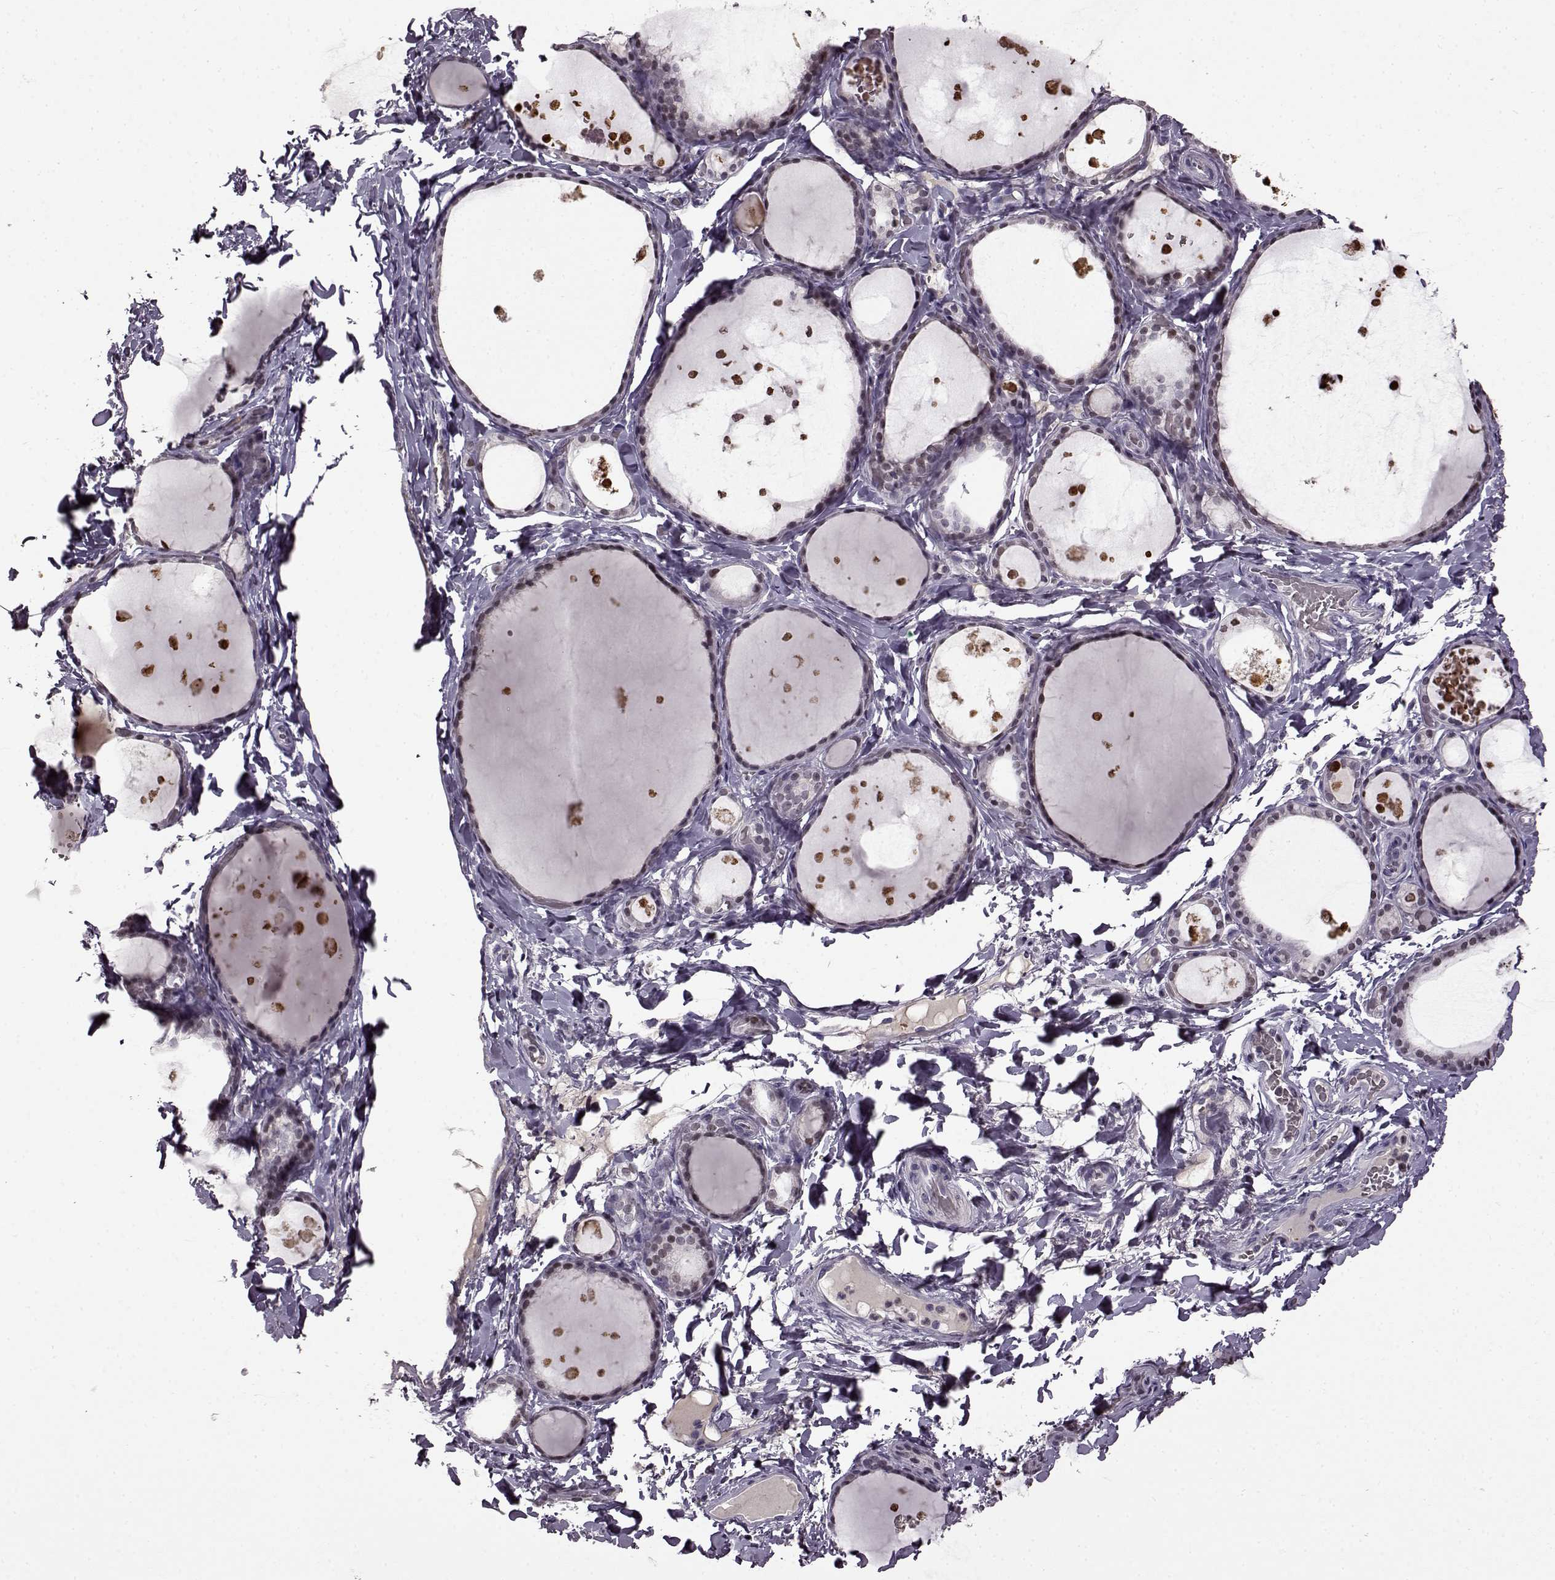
{"staining": {"intensity": "negative", "quantity": "none", "location": "none"}, "tissue": "thyroid gland", "cell_type": "Glandular cells", "image_type": "normal", "snomed": [{"axis": "morphology", "description": "Normal tissue, NOS"}, {"axis": "topography", "description": "Thyroid gland"}], "caption": "High power microscopy photomicrograph of an IHC histopathology image of normal thyroid gland, revealing no significant positivity in glandular cells.", "gene": "CNGA3", "patient": {"sex": "female", "age": 56}}